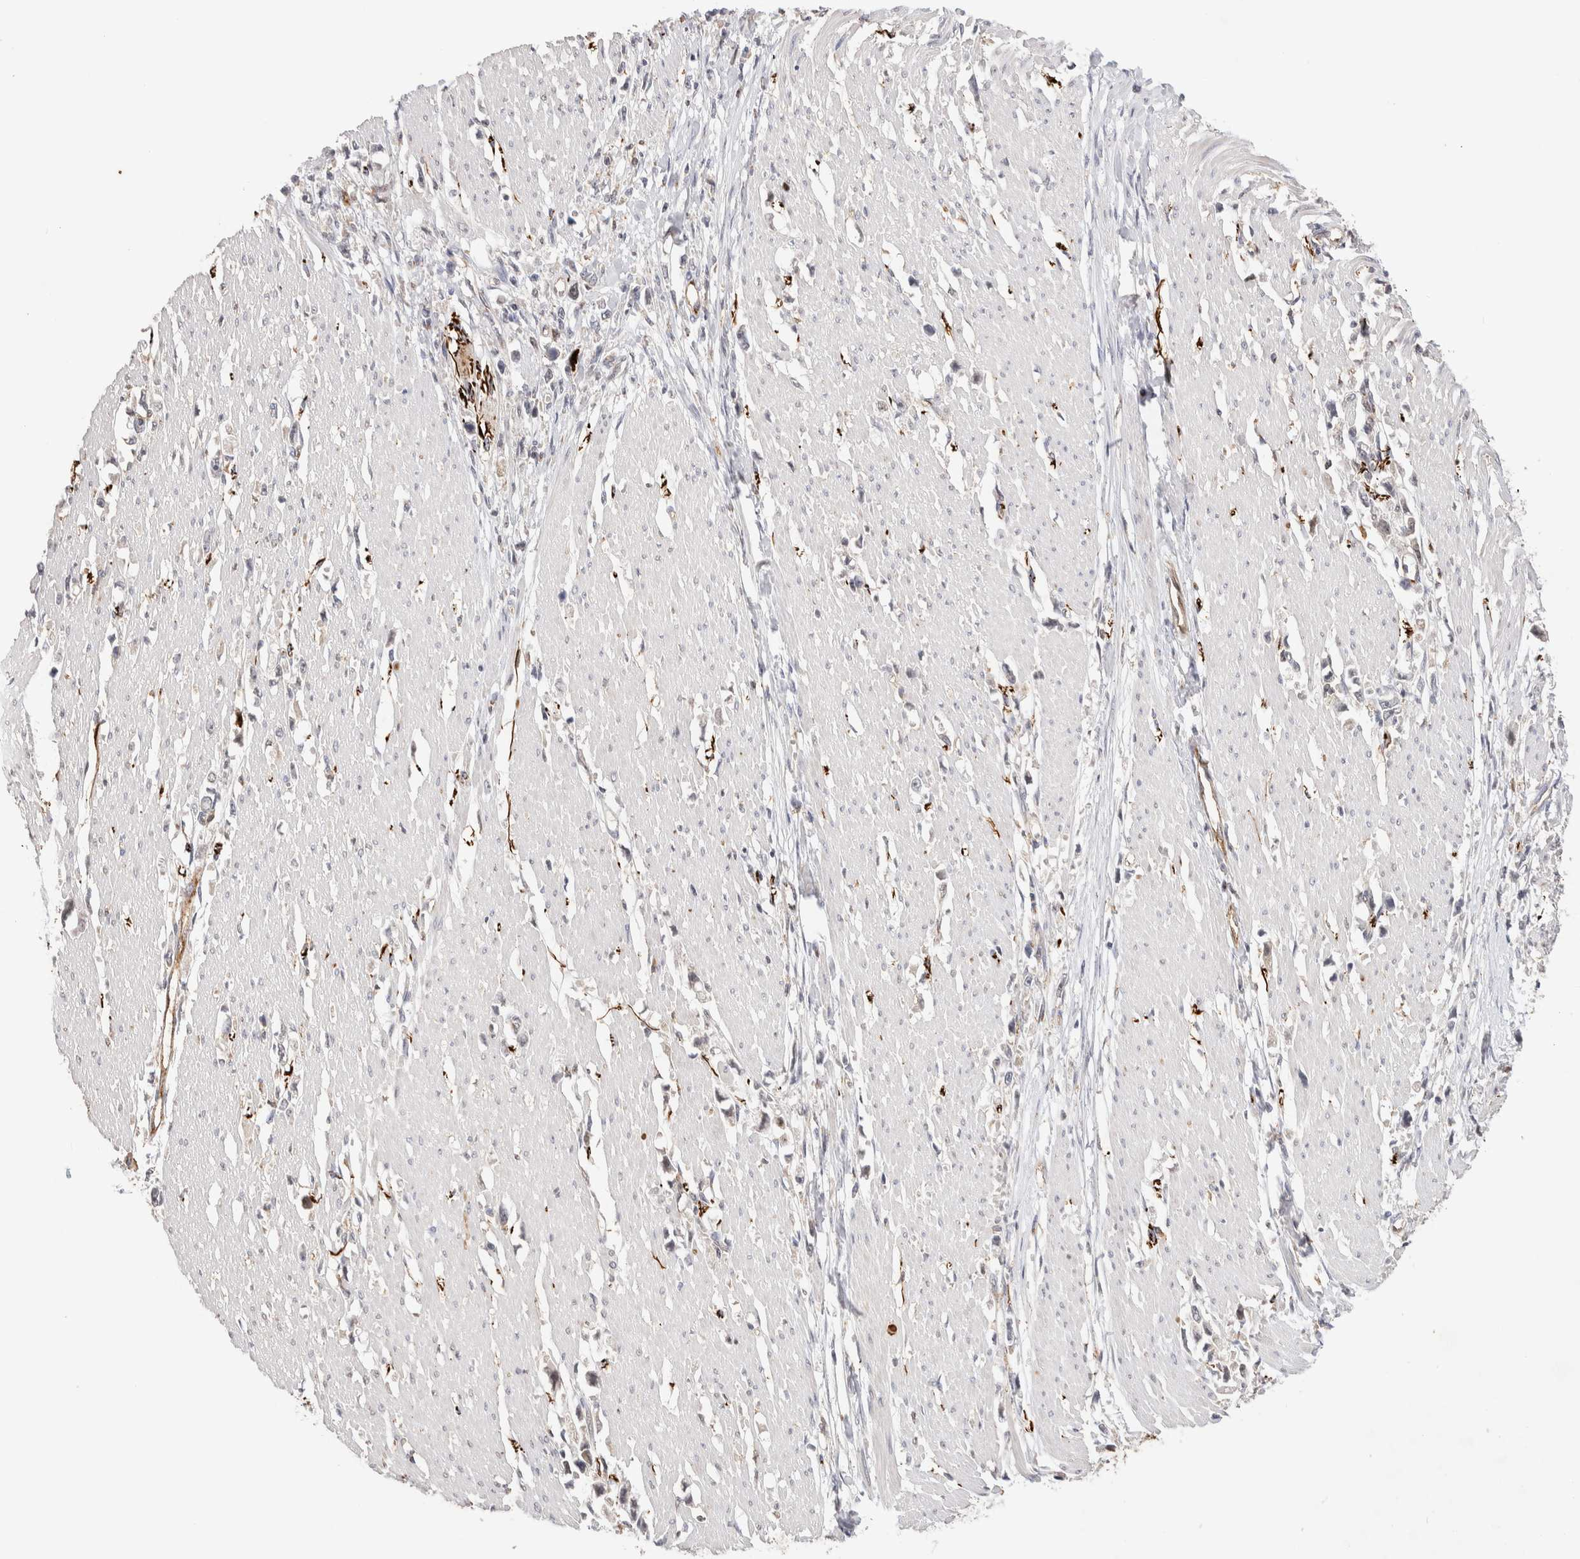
{"staining": {"intensity": "negative", "quantity": "none", "location": "none"}, "tissue": "stomach cancer", "cell_type": "Tumor cells", "image_type": "cancer", "snomed": [{"axis": "morphology", "description": "Adenocarcinoma, NOS"}, {"axis": "topography", "description": "Stomach"}], "caption": "A micrograph of stomach adenocarcinoma stained for a protein reveals no brown staining in tumor cells.", "gene": "NSMAF", "patient": {"sex": "female", "age": 59}}